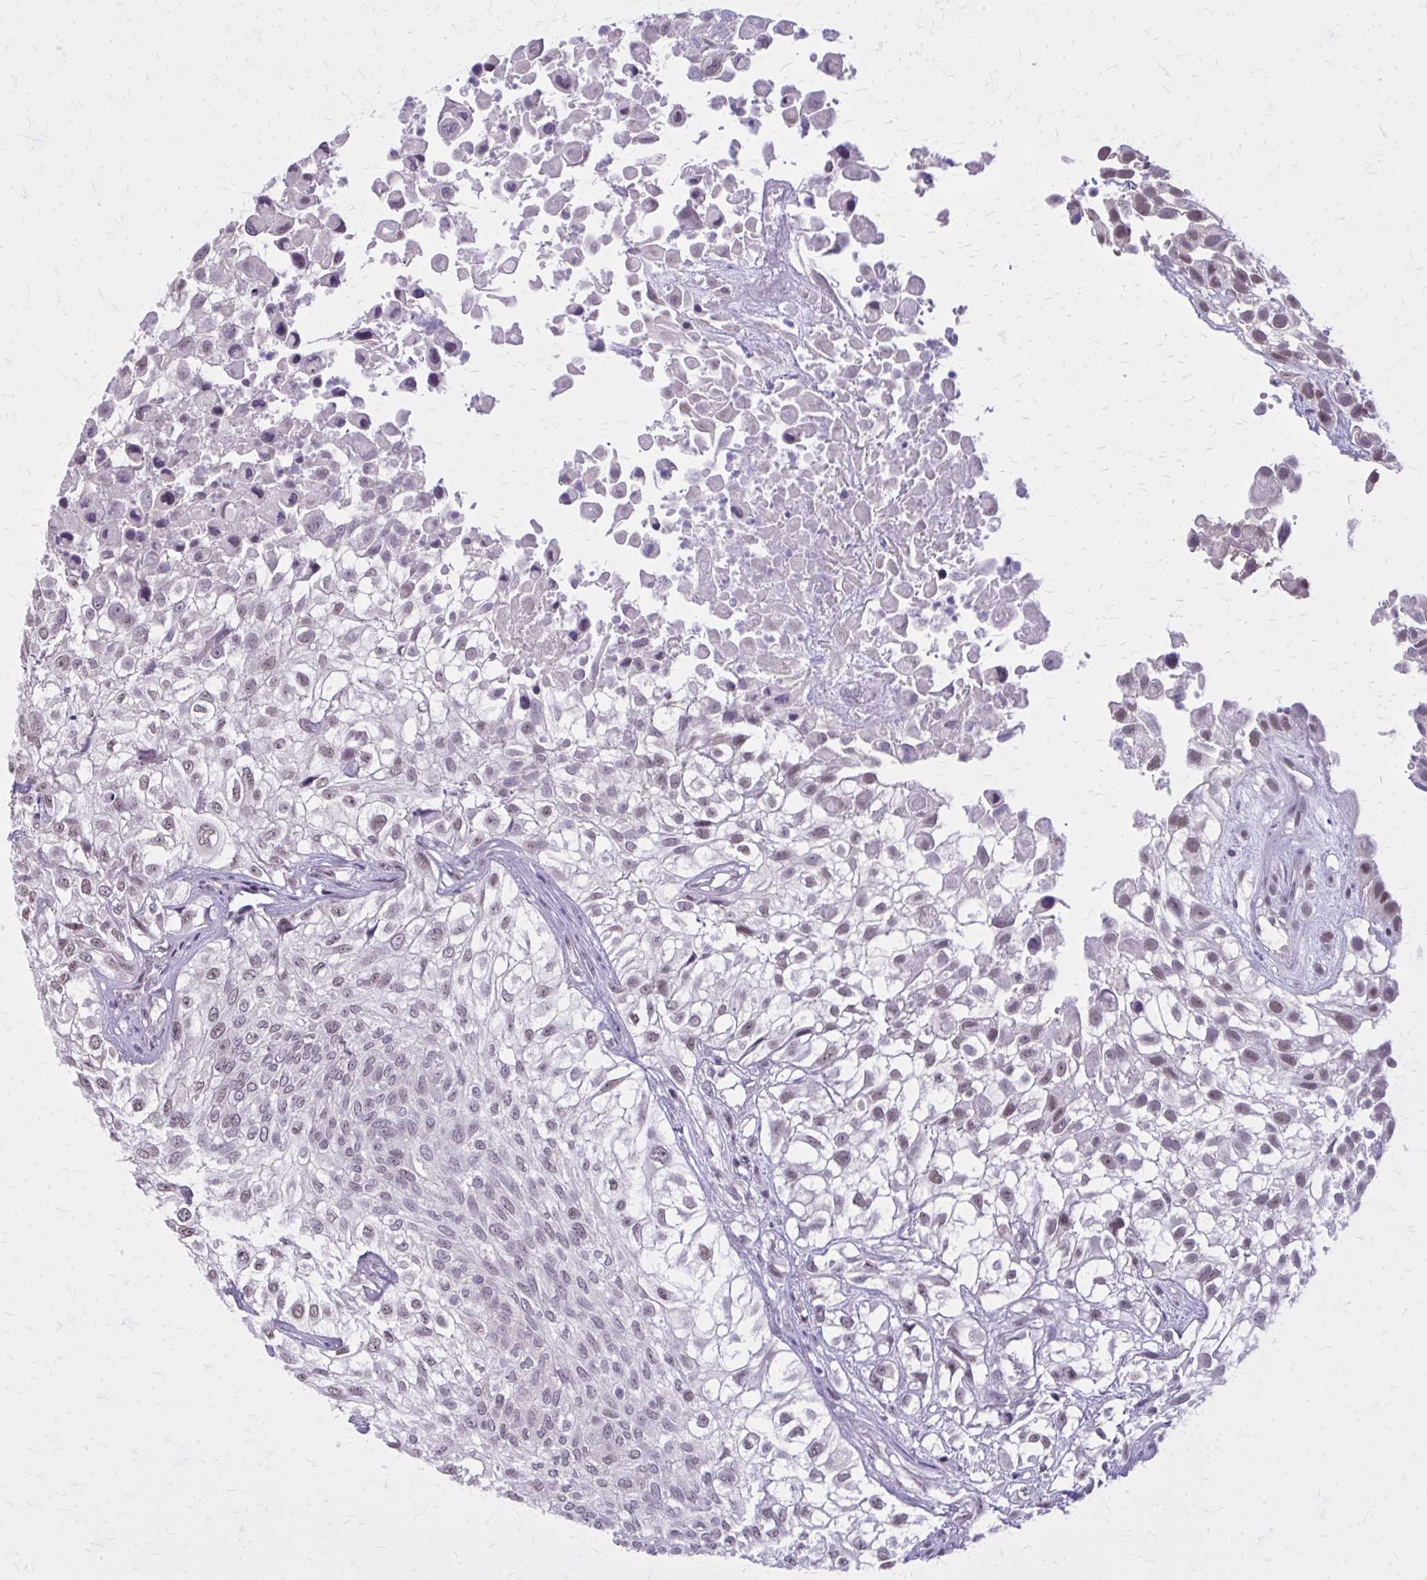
{"staining": {"intensity": "negative", "quantity": "none", "location": "none"}, "tissue": "urothelial cancer", "cell_type": "Tumor cells", "image_type": "cancer", "snomed": [{"axis": "morphology", "description": "Urothelial carcinoma, High grade"}, {"axis": "topography", "description": "Urinary bladder"}], "caption": "Protein analysis of urothelial carcinoma (high-grade) reveals no significant staining in tumor cells.", "gene": "PLCB1", "patient": {"sex": "male", "age": 56}}